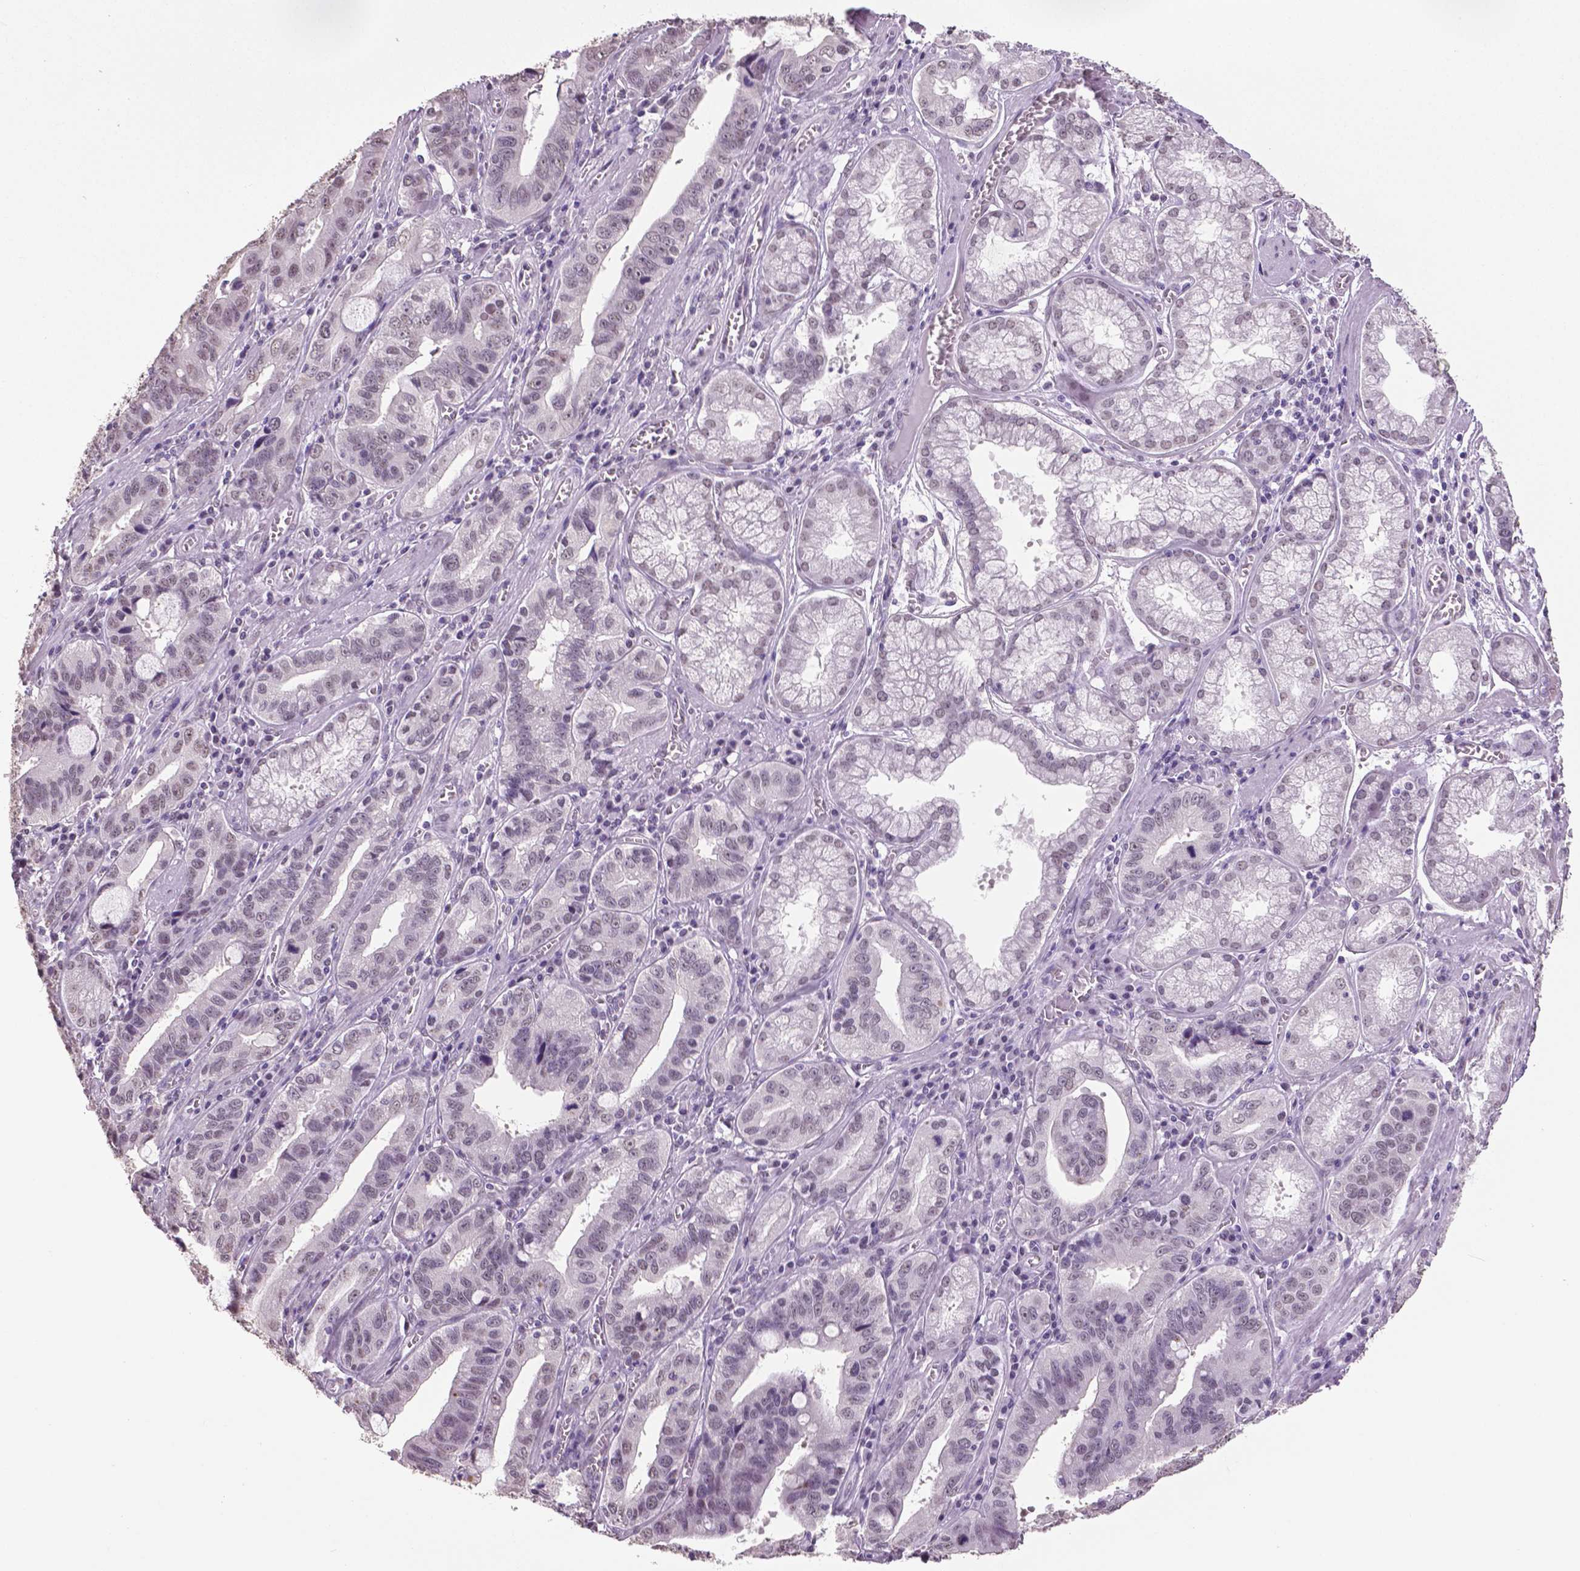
{"staining": {"intensity": "negative", "quantity": "none", "location": "none"}, "tissue": "stomach cancer", "cell_type": "Tumor cells", "image_type": "cancer", "snomed": [{"axis": "morphology", "description": "Adenocarcinoma, NOS"}, {"axis": "topography", "description": "Stomach, lower"}], "caption": "Tumor cells are negative for brown protein staining in stomach cancer (adenocarcinoma).", "gene": "IGF2BP1", "patient": {"sex": "female", "age": 76}}